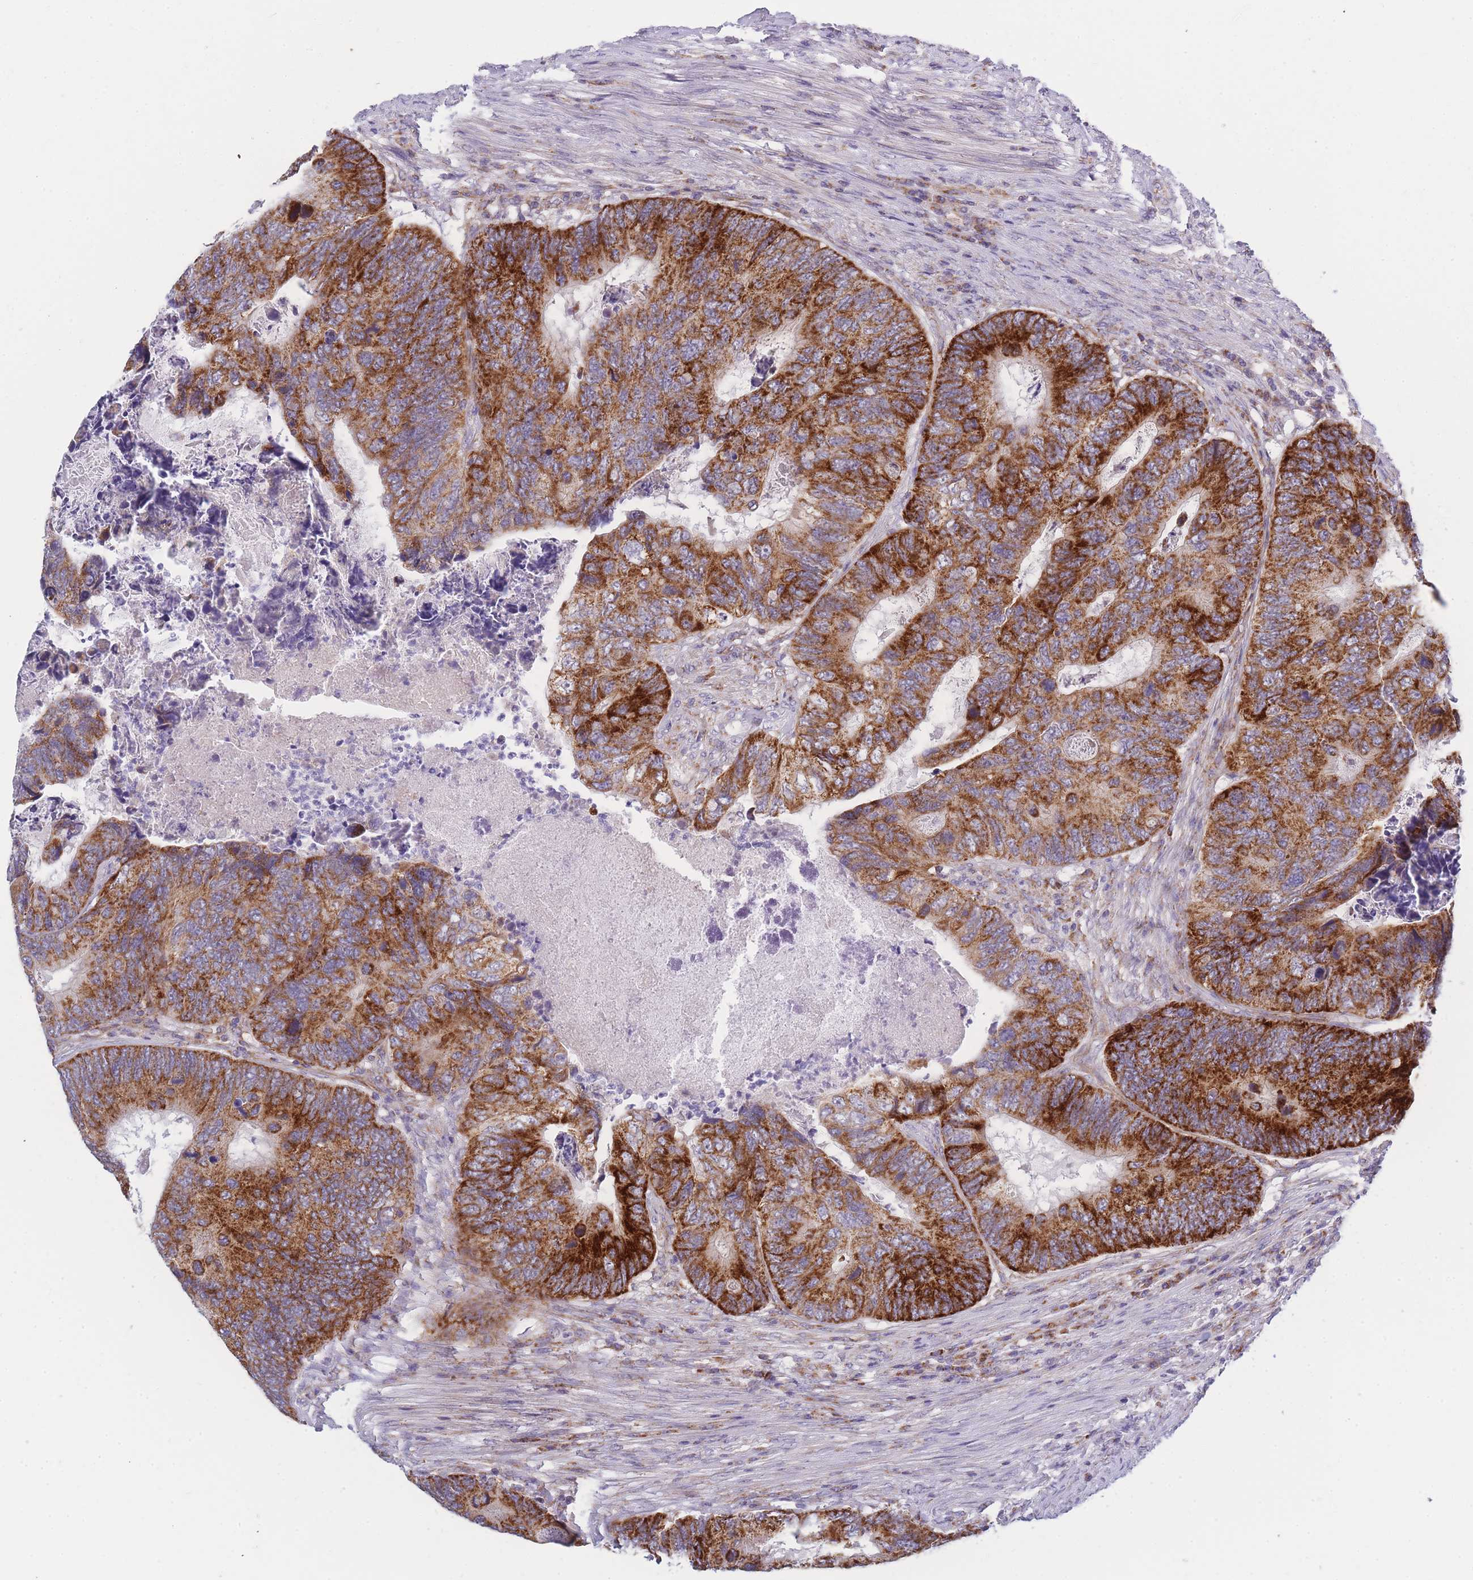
{"staining": {"intensity": "strong", "quantity": ">75%", "location": "cytoplasmic/membranous"}, "tissue": "colorectal cancer", "cell_type": "Tumor cells", "image_type": "cancer", "snomed": [{"axis": "morphology", "description": "Adenocarcinoma, NOS"}, {"axis": "topography", "description": "Colon"}], "caption": "Brown immunohistochemical staining in colorectal cancer exhibits strong cytoplasmic/membranous positivity in approximately >75% of tumor cells.", "gene": "MRPS11", "patient": {"sex": "female", "age": 67}}